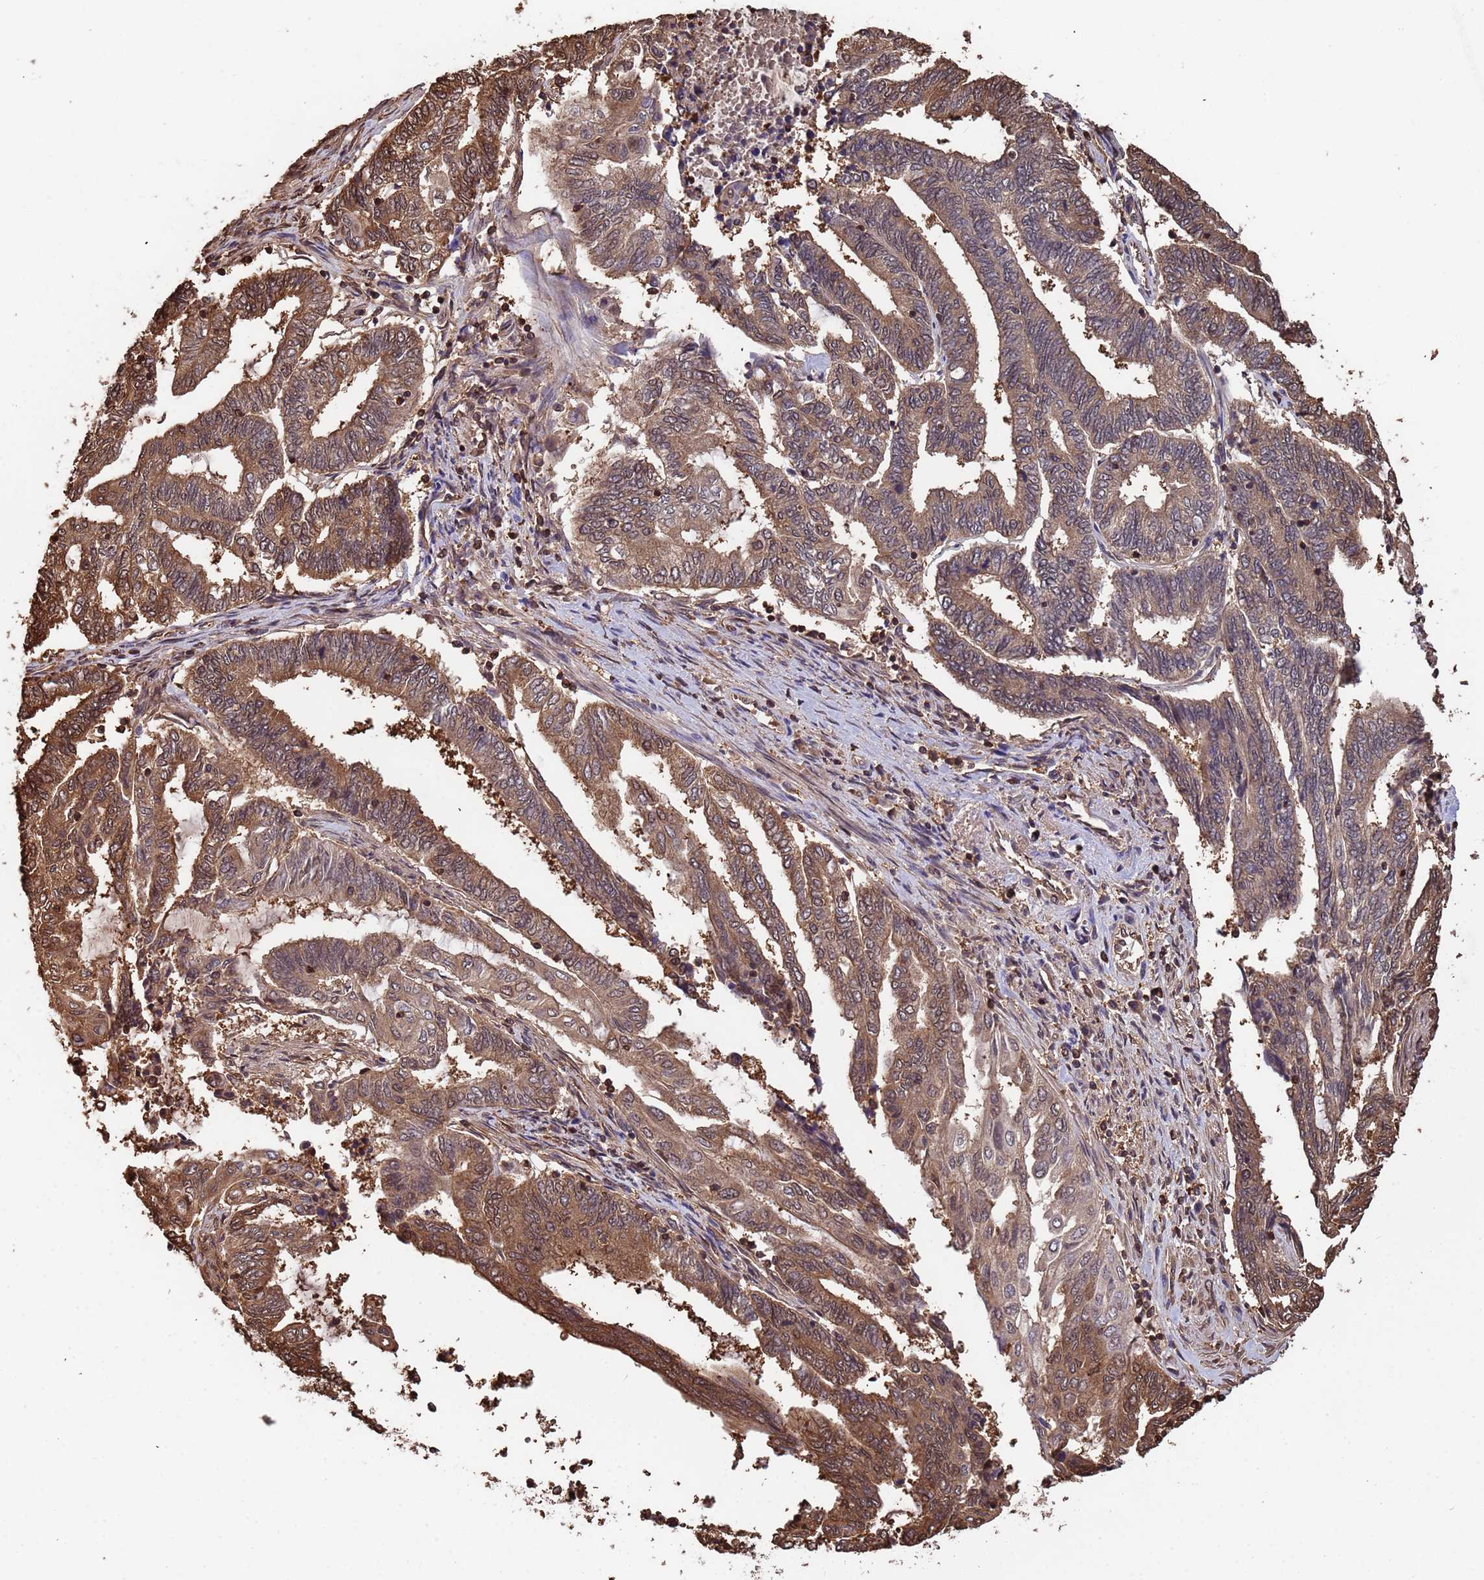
{"staining": {"intensity": "moderate", "quantity": ">75%", "location": "cytoplasmic/membranous,nuclear"}, "tissue": "endometrial cancer", "cell_type": "Tumor cells", "image_type": "cancer", "snomed": [{"axis": "morphology", "description": "Adenocarcinoma, NOS"}, {"axis": "topography", "description": "Uterus"}, {"axis": "topography", "description": "Endometrium"}], "caption": "Human endometrial cancer stained with a protein marker reveals moderate staining in tumor cells.", "gene": "SUMO4", "patient": {"sex": "female", "age": 70}}